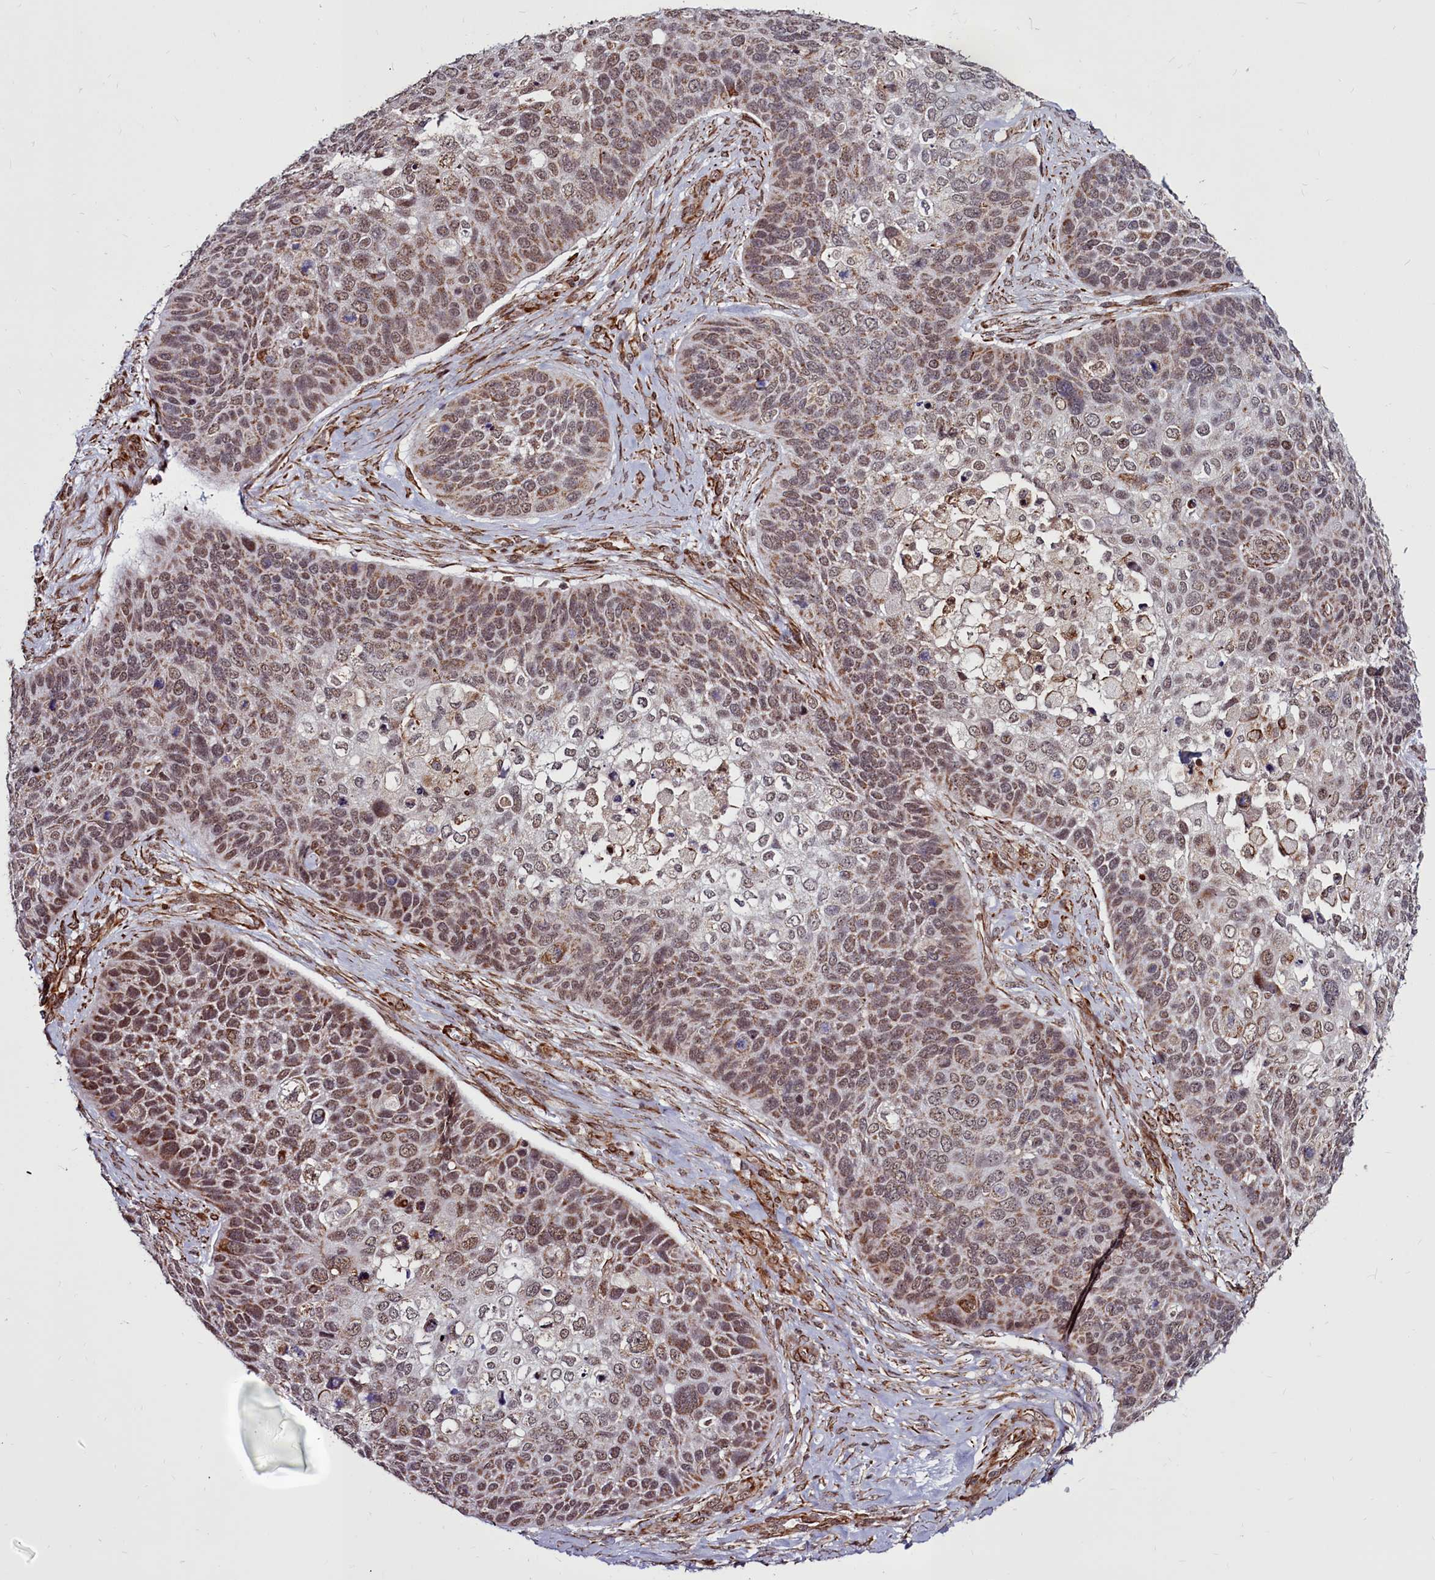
{"staining": {"intensity": "moderate", "quantity": ">75%", "location": "nuclear"}, "tissue": "skin cancer", "cell_type": "Tumor cells", "image_type": "cancer", "snomed": [{"axis": "morphology", "description": "Basal cell carcinoma"}, {"axis": "topography", "description": "Skin"}], "caption": "This photomicrograph shows skin cancer stained with immunohistochemistry to label a protein in brown. The nuclear of tumor cells show moderate positivity for the protein. Nuclei are counter-stained blue.", "gene": "CLK3", "patient": {"sex": "female", "age": 74}}